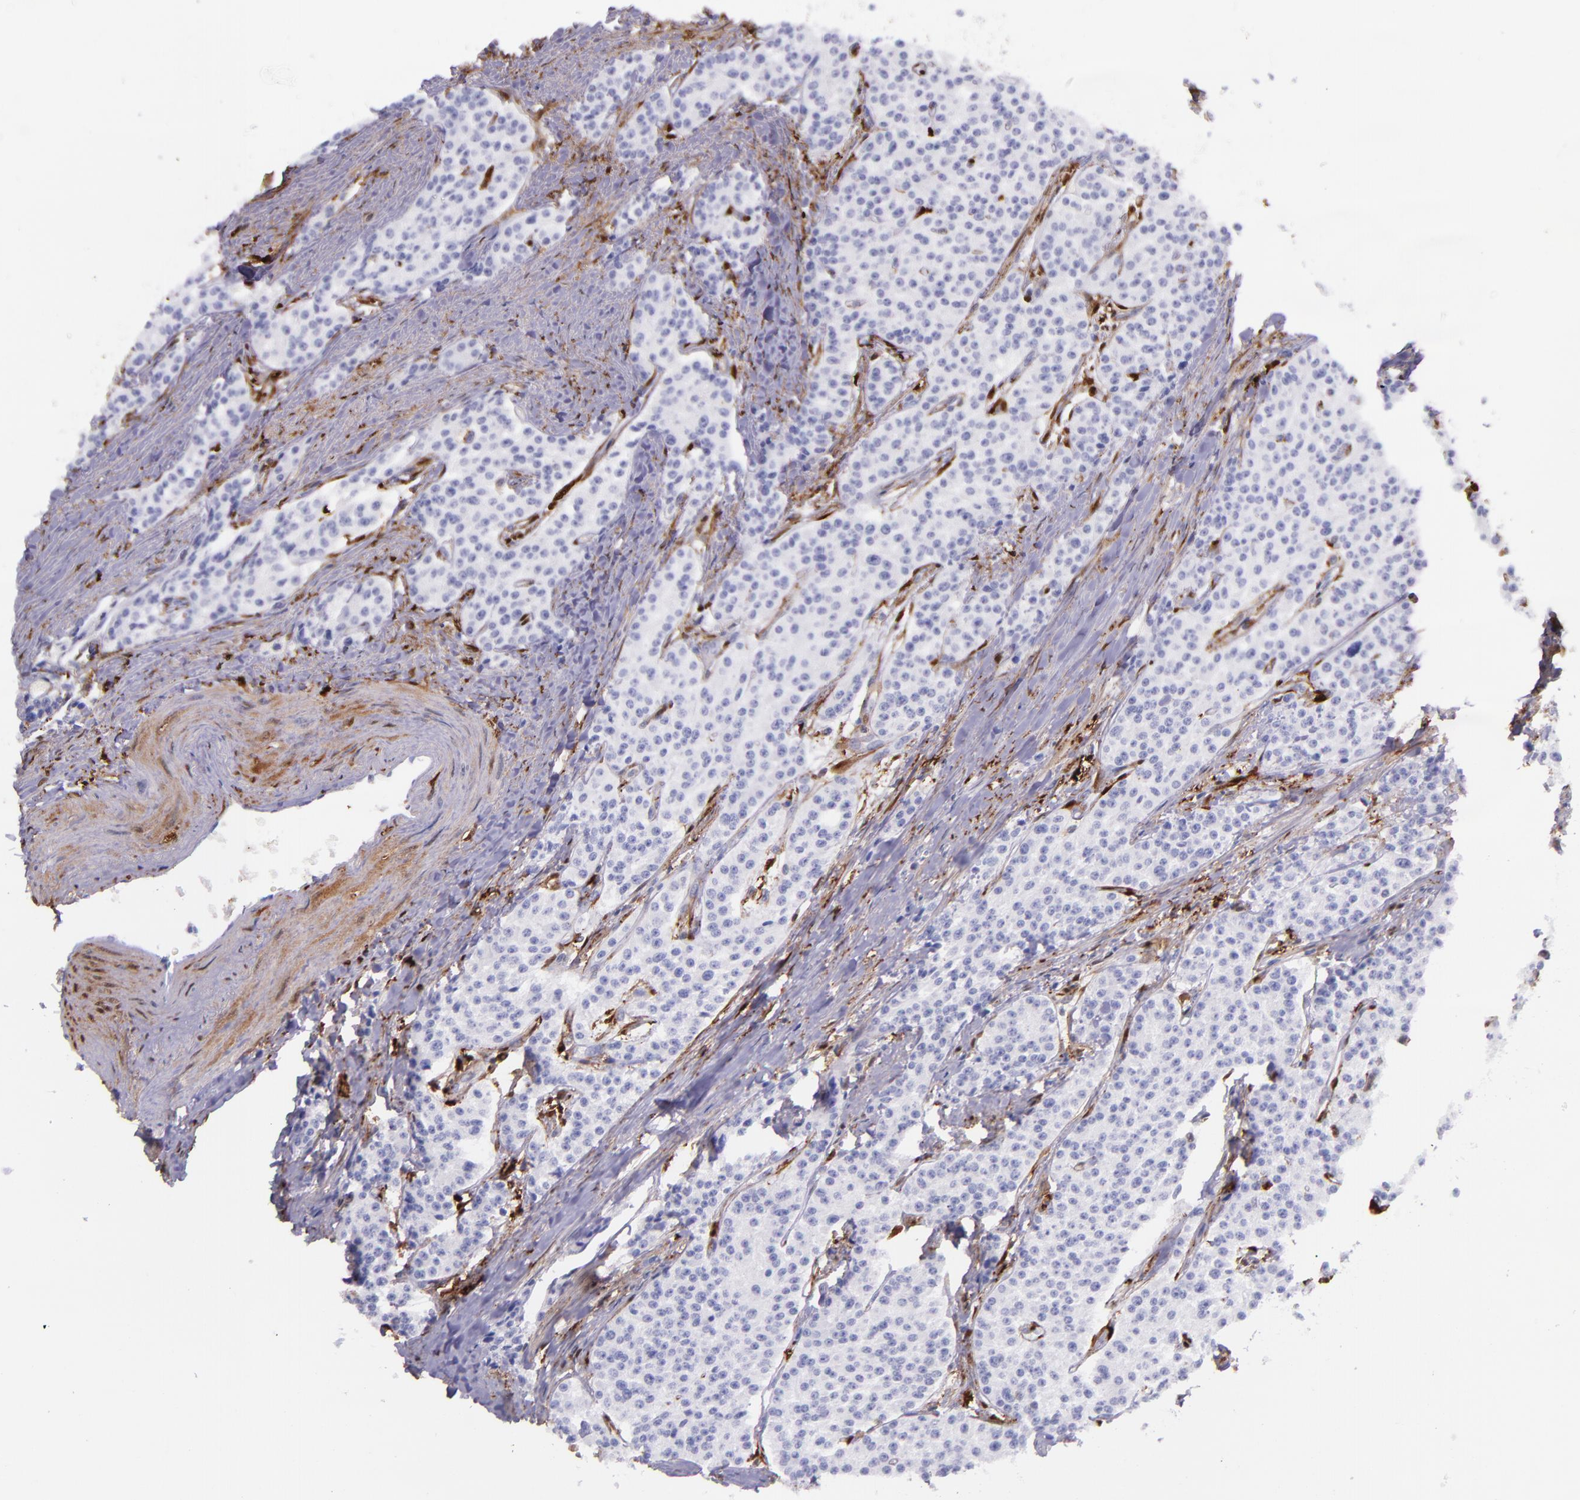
{"staining": {"intensity": "negative", "quantity": "none", "location": "none"}, "tissue": "carcinoid", "cell_type": "Tumor cells", "image_type": "cancer", "snomed": [{"axis": "morphology", "description": "Carcinoid, malignant, NOS"}, {"axis": "topography", "description": "Stomach"}], "caption": "Micrograph shows no significant protein expression in tumor cells of carcinoid (malignant).", "gene": "LGALS1", "patient": {"sex": "female", "age": 76}}